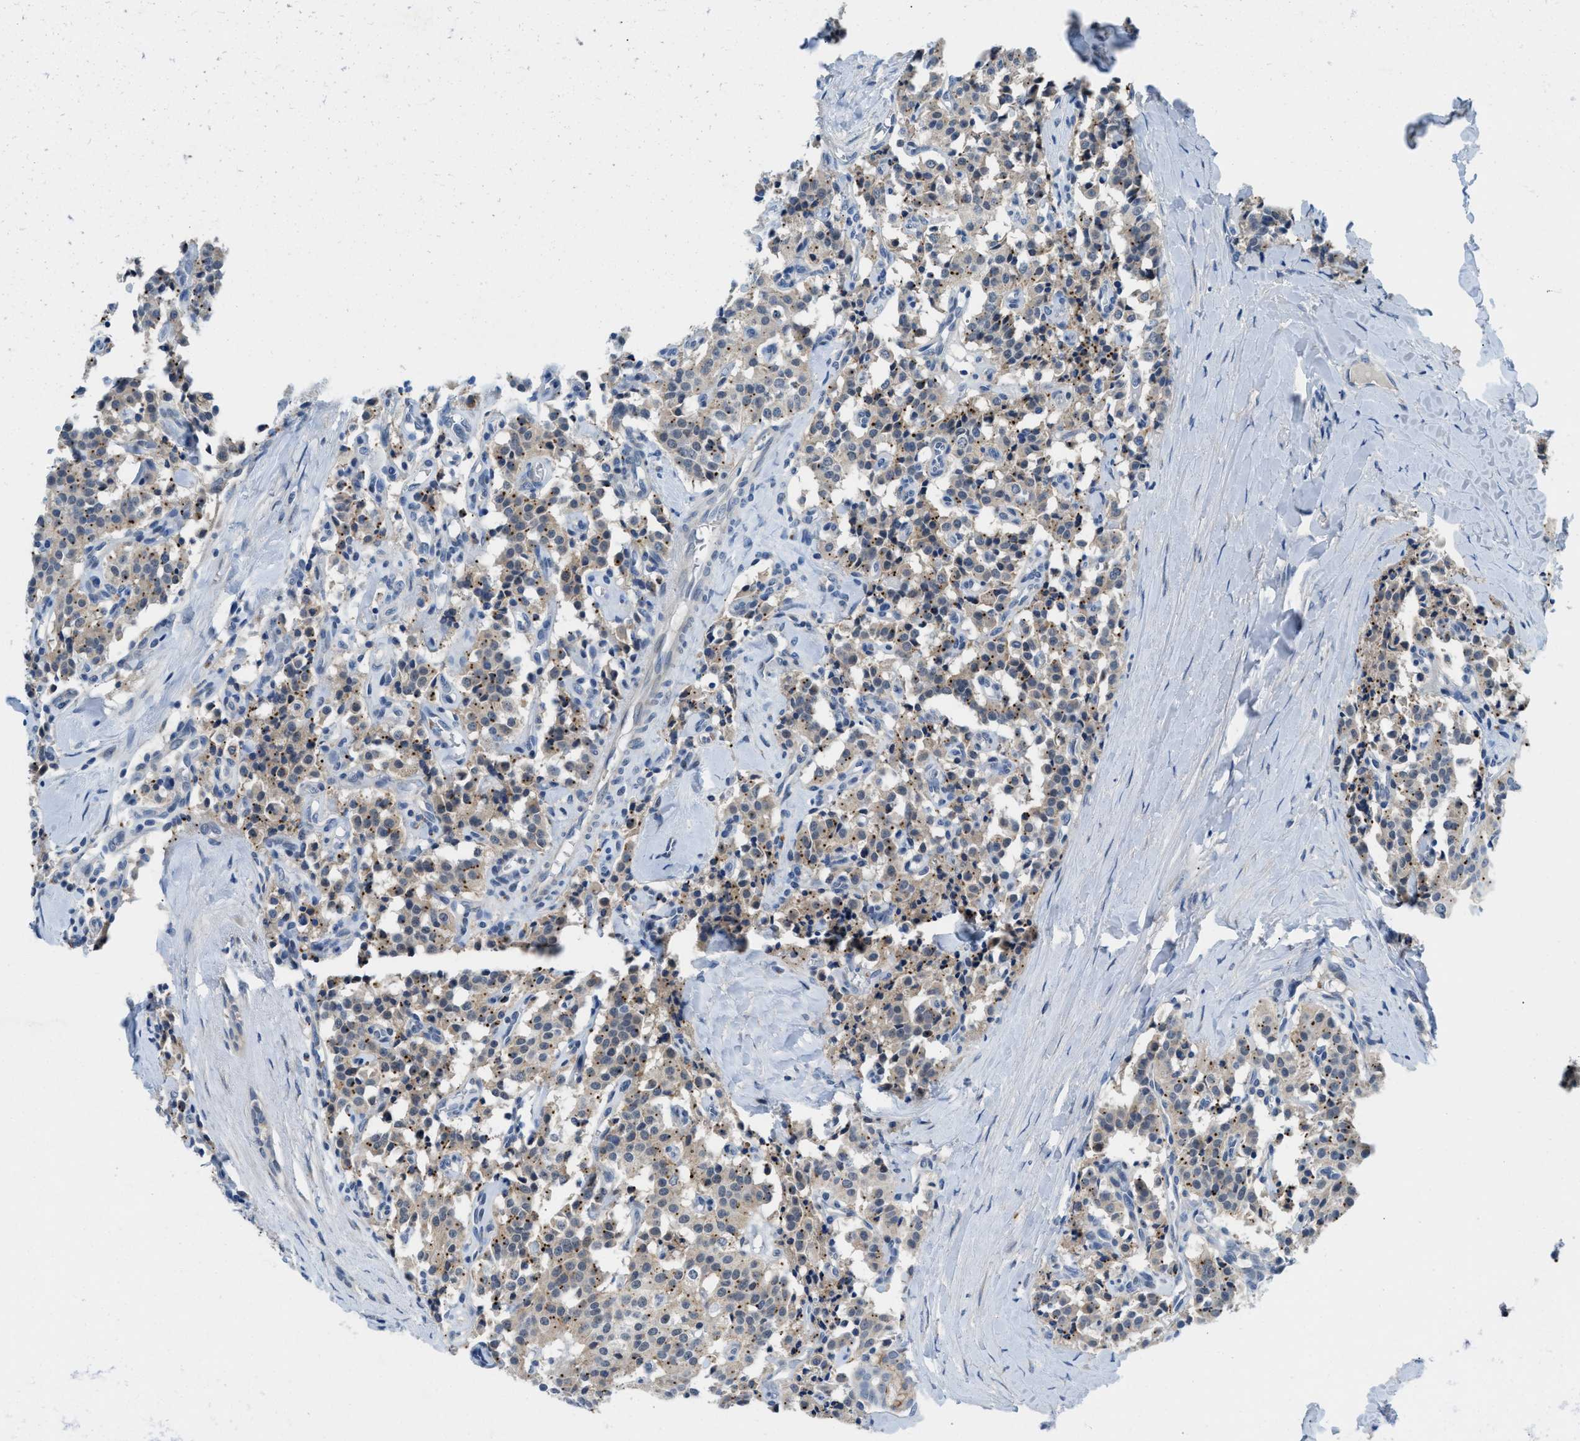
{"staining": {"intensity": "weak", "quantity": ">75%", "location": "cytoplasmic/membranous"}, "tissue": "carcinoid", "cell_type": "Tumor cells", "image_type": "cancer", "snomed": [{"axis": "morphology", "description": "Carcinoid, malignant, NOS"}, {"axis": "topography", "description": "Lung"}], "caption": "Weak cytoplasmic/membranous positivity for a protein is appreciated in about >75% of tumor cells of carcinoid (malignant) using immunohistochemistry (IHC).", "gene": "TSPAN3", "patient": {"sex": "male", "age": 30}}